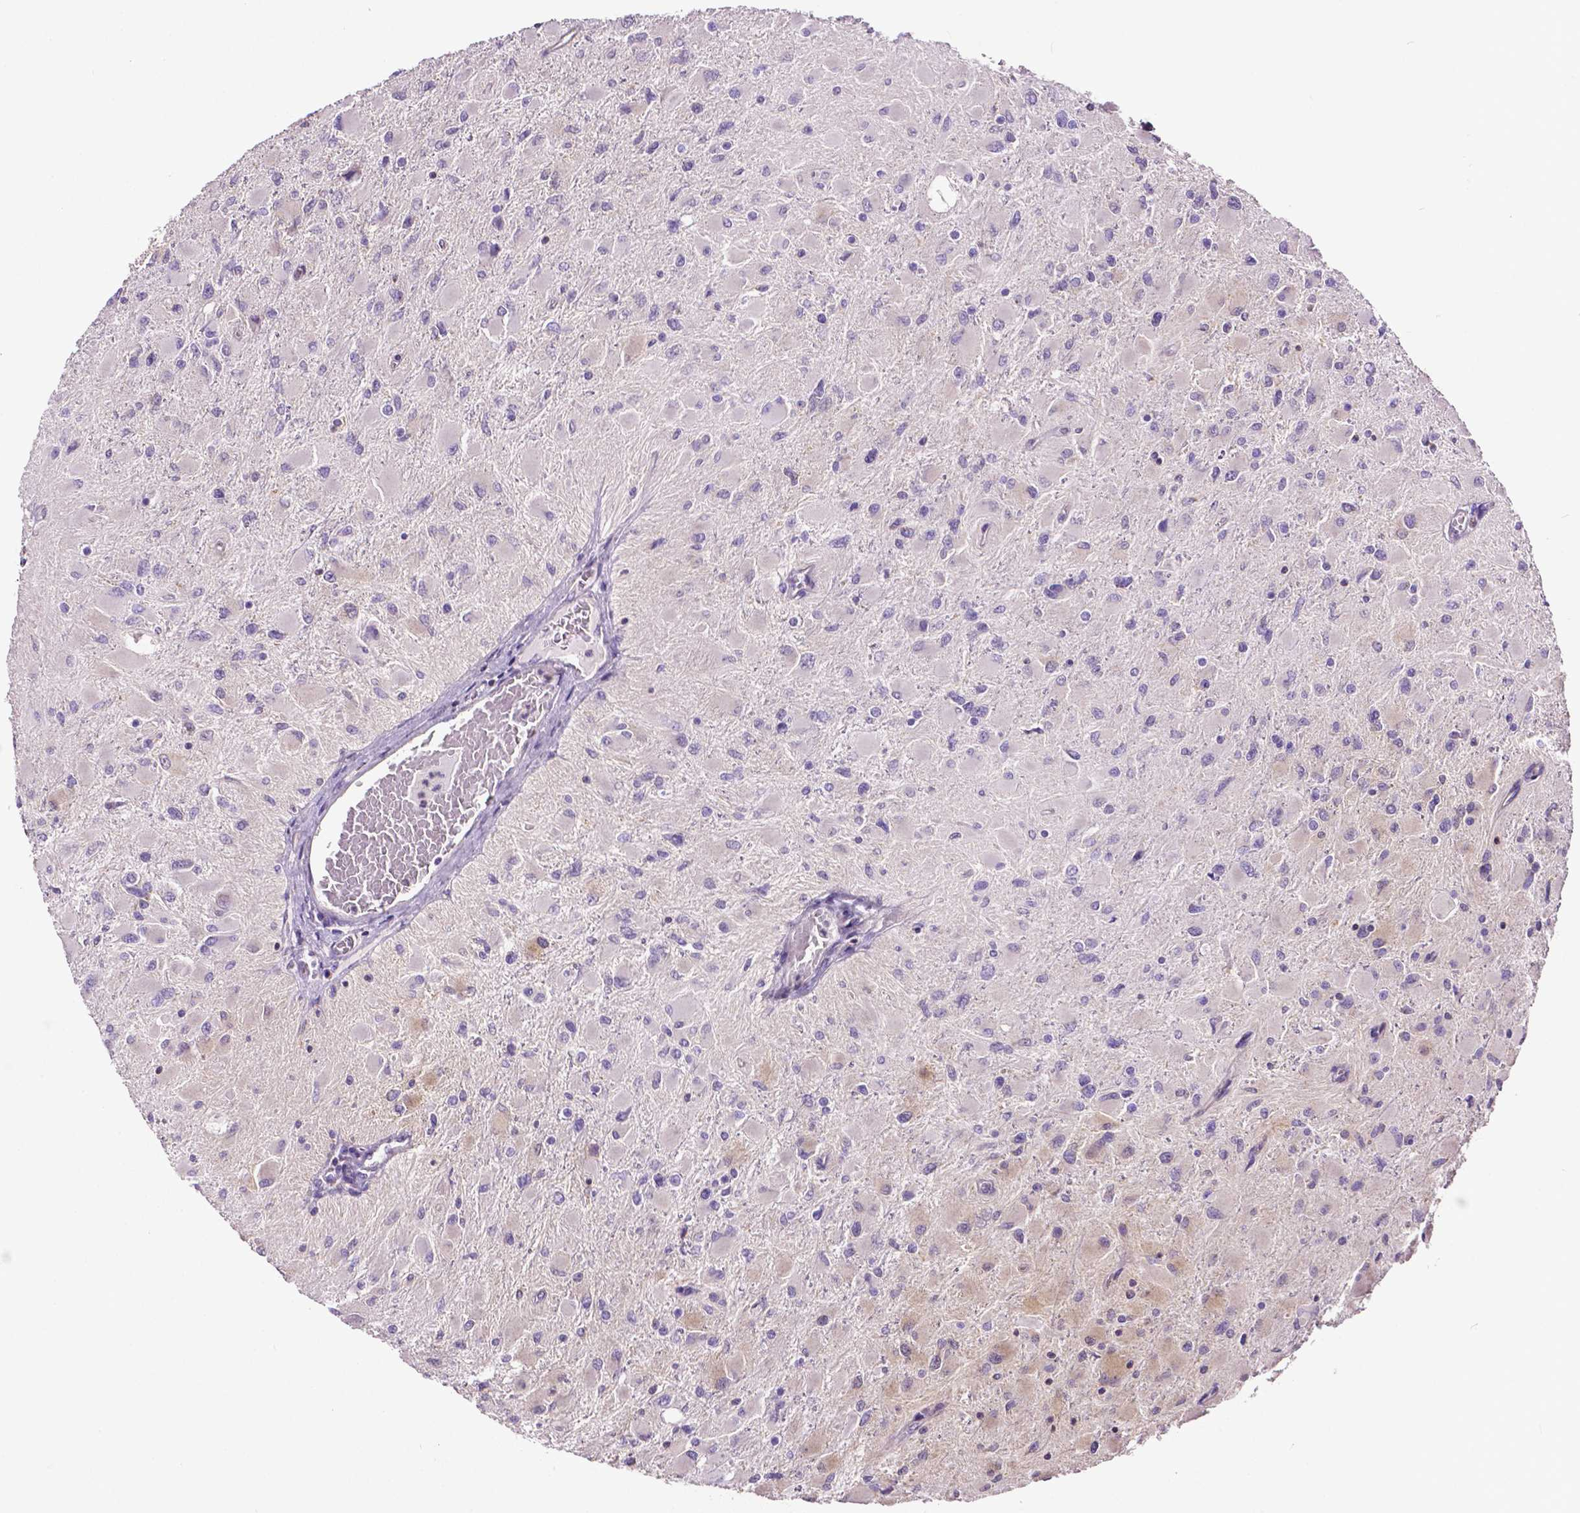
{"staining": {"intensity": "weak", "quantity": "<25%", "location": "cytoplasmic/membranous"}, "tissue": "glioma", "cell_type": "Tumor cells", "image_type": "cancer", "snomed": [{"axis": "morphology", "description": "Glioma, malignant, High grade"}, {"axis": "topography", "description": "Cerebral cortex"}], "caption": "The photomicrograph shows no significant positivity in tumor cells of glioma.", "gene": "MCL1", "patient": {"sex": "female", "age": 36}}